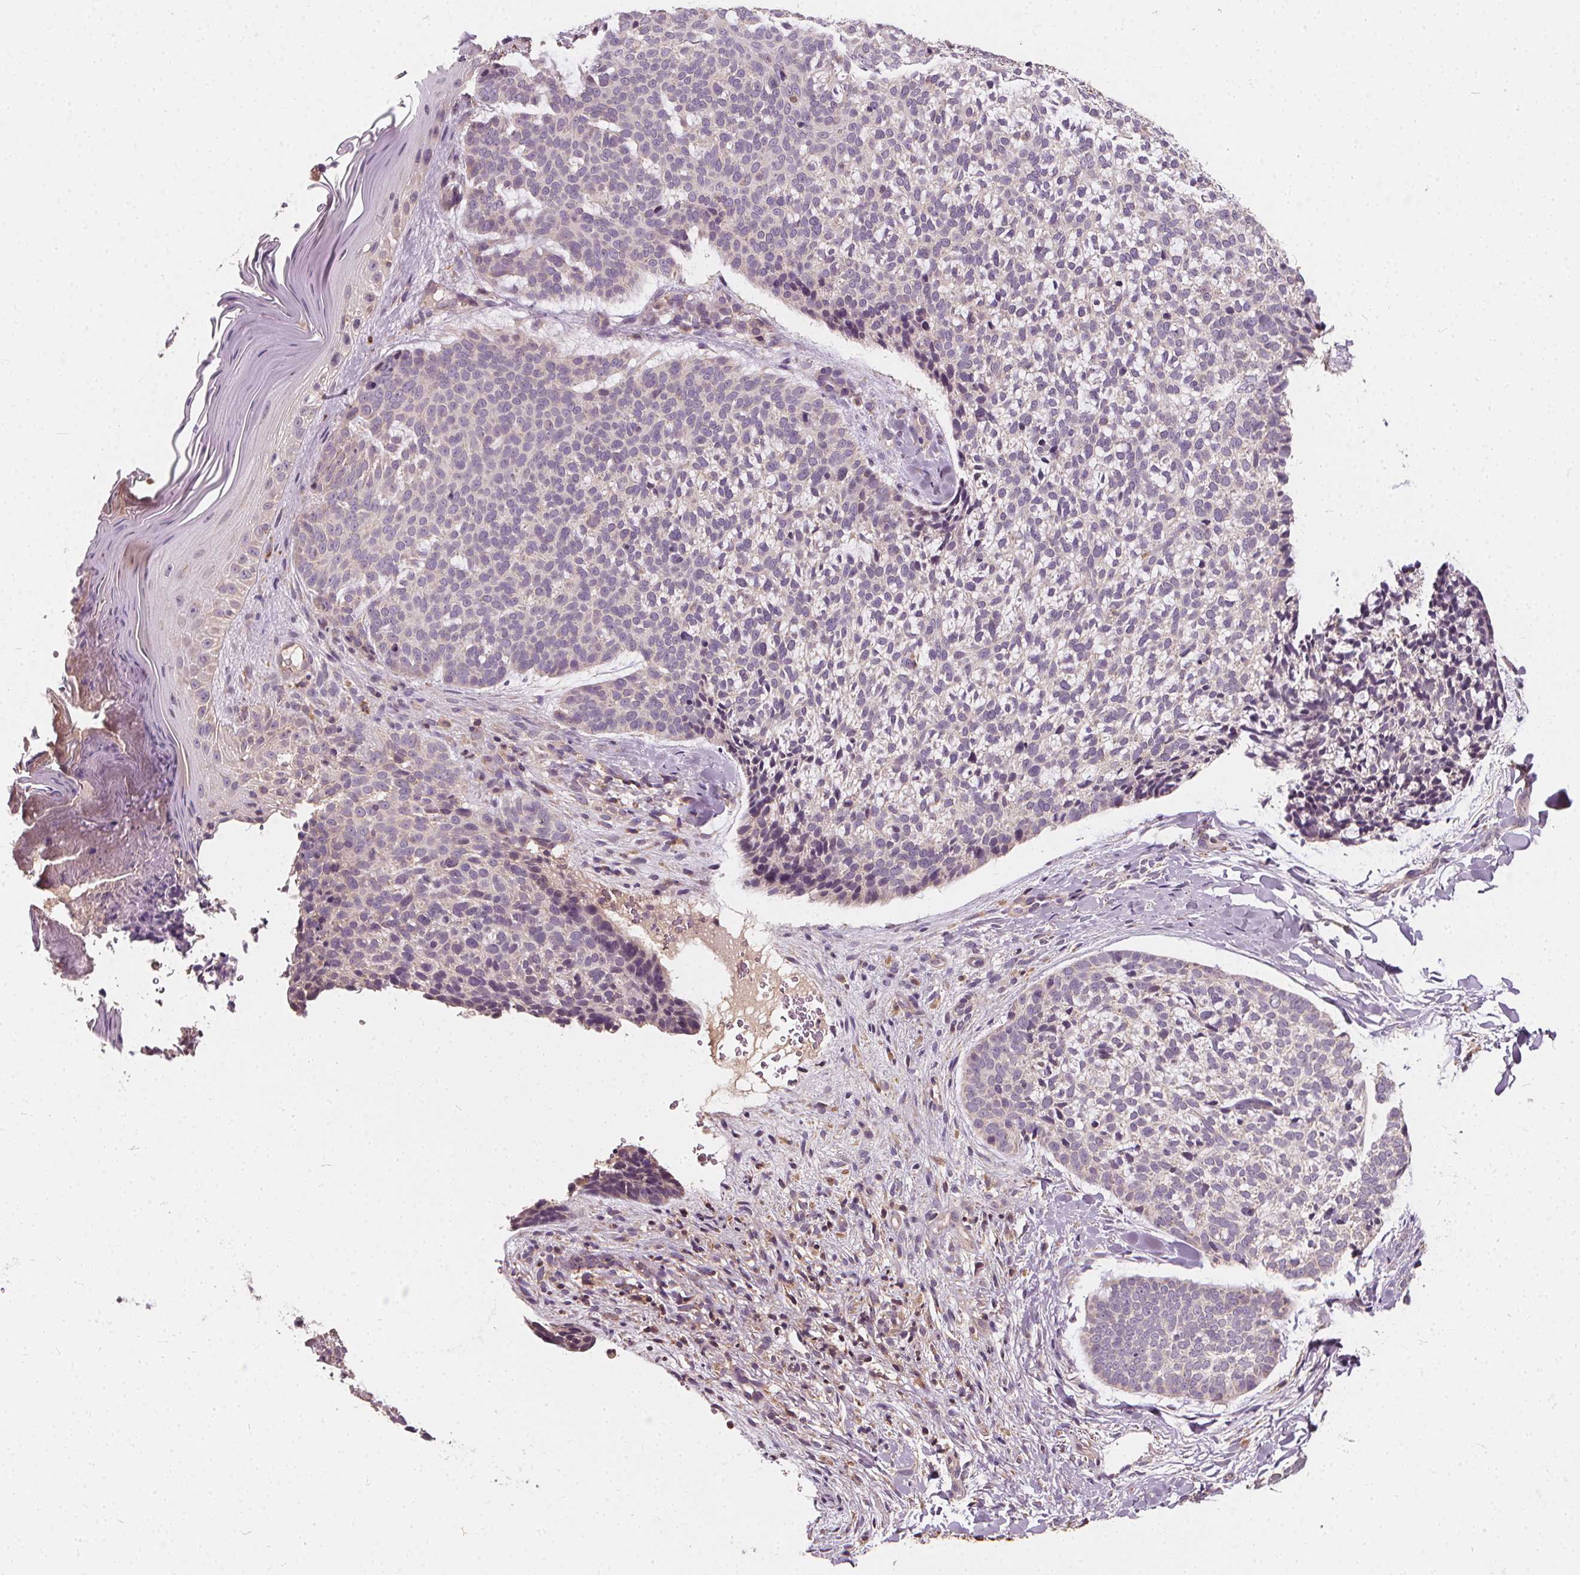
{"staining": {"intensity": "negative", "quantity": "none", "location": "none"}, "tissue": "skin cancer", "cell_type": "Tumor cells", "image_type": "cancer", "snomed": [{"axis": "morphology", "description": "Basal cell carcinoma"}, {"axis": "topography", "description": "Skin"}], "caption": "IHC histopathology image of neoplastic tissue: basal cell carcinoma (skin) stained with DAB displays no significant protein staining in tumor cells.", "gene": "ORAI2", "patient": {"sex": "male", "age": 64}}